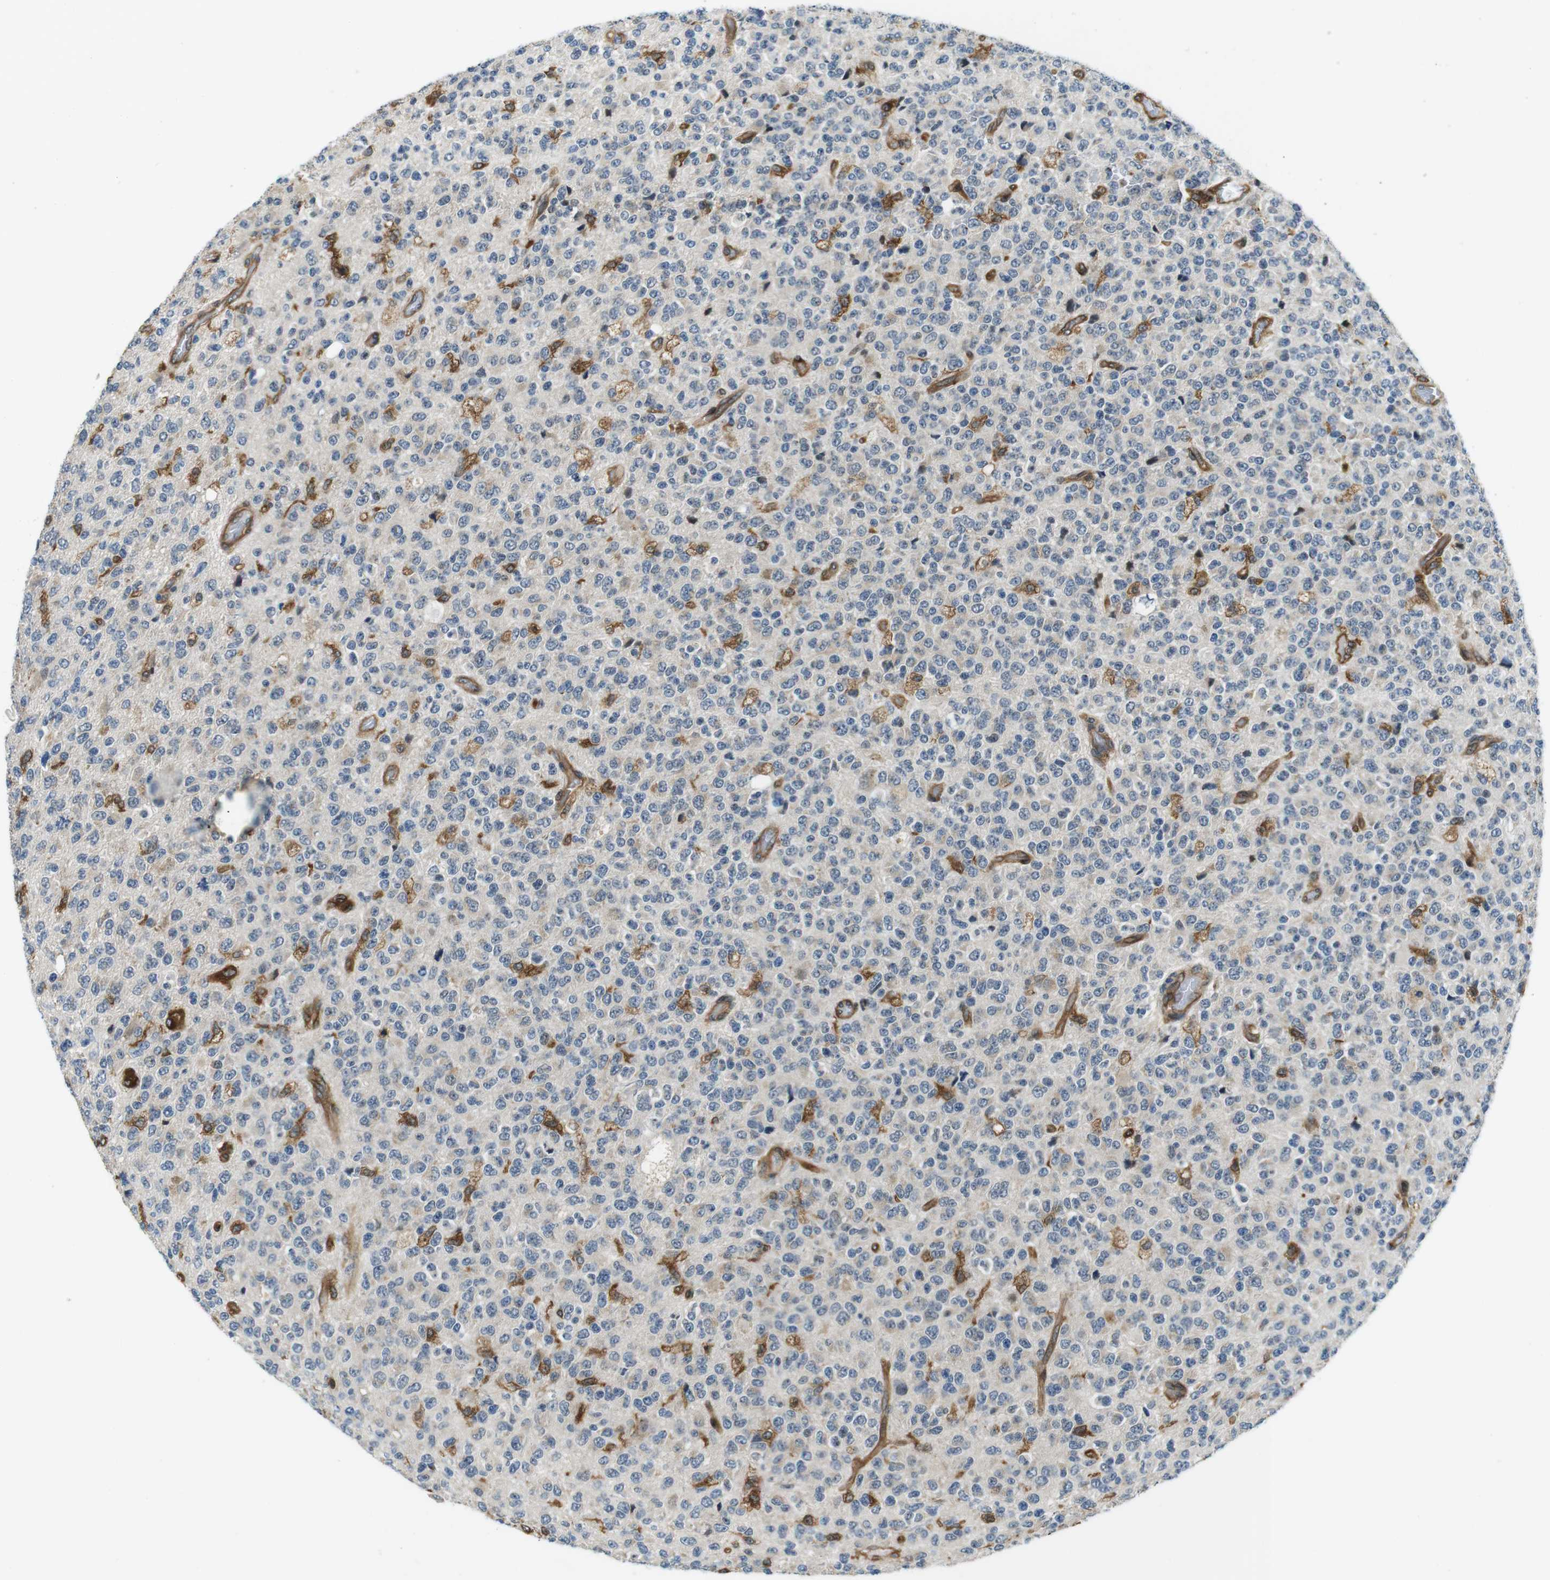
{"staining": {"intensity": "moderate", "quantity": "25%-75%", "location": "cytoplasmic/membranous"}, "tissue": "glioma", "cell_type": "Tumor cells", "image_type": "cancer", "snomed": [{"axis": "morphology", "description": "Glioma, malignant, High grade"}, {"axis": "topography", "description": "pancreas cauda"}], "caption": "Glioma stained with a protein marker exhibits moderate staining in tumor cells.", "gene": "PALD1", "patient": {"sex": "male", "age": 60}}